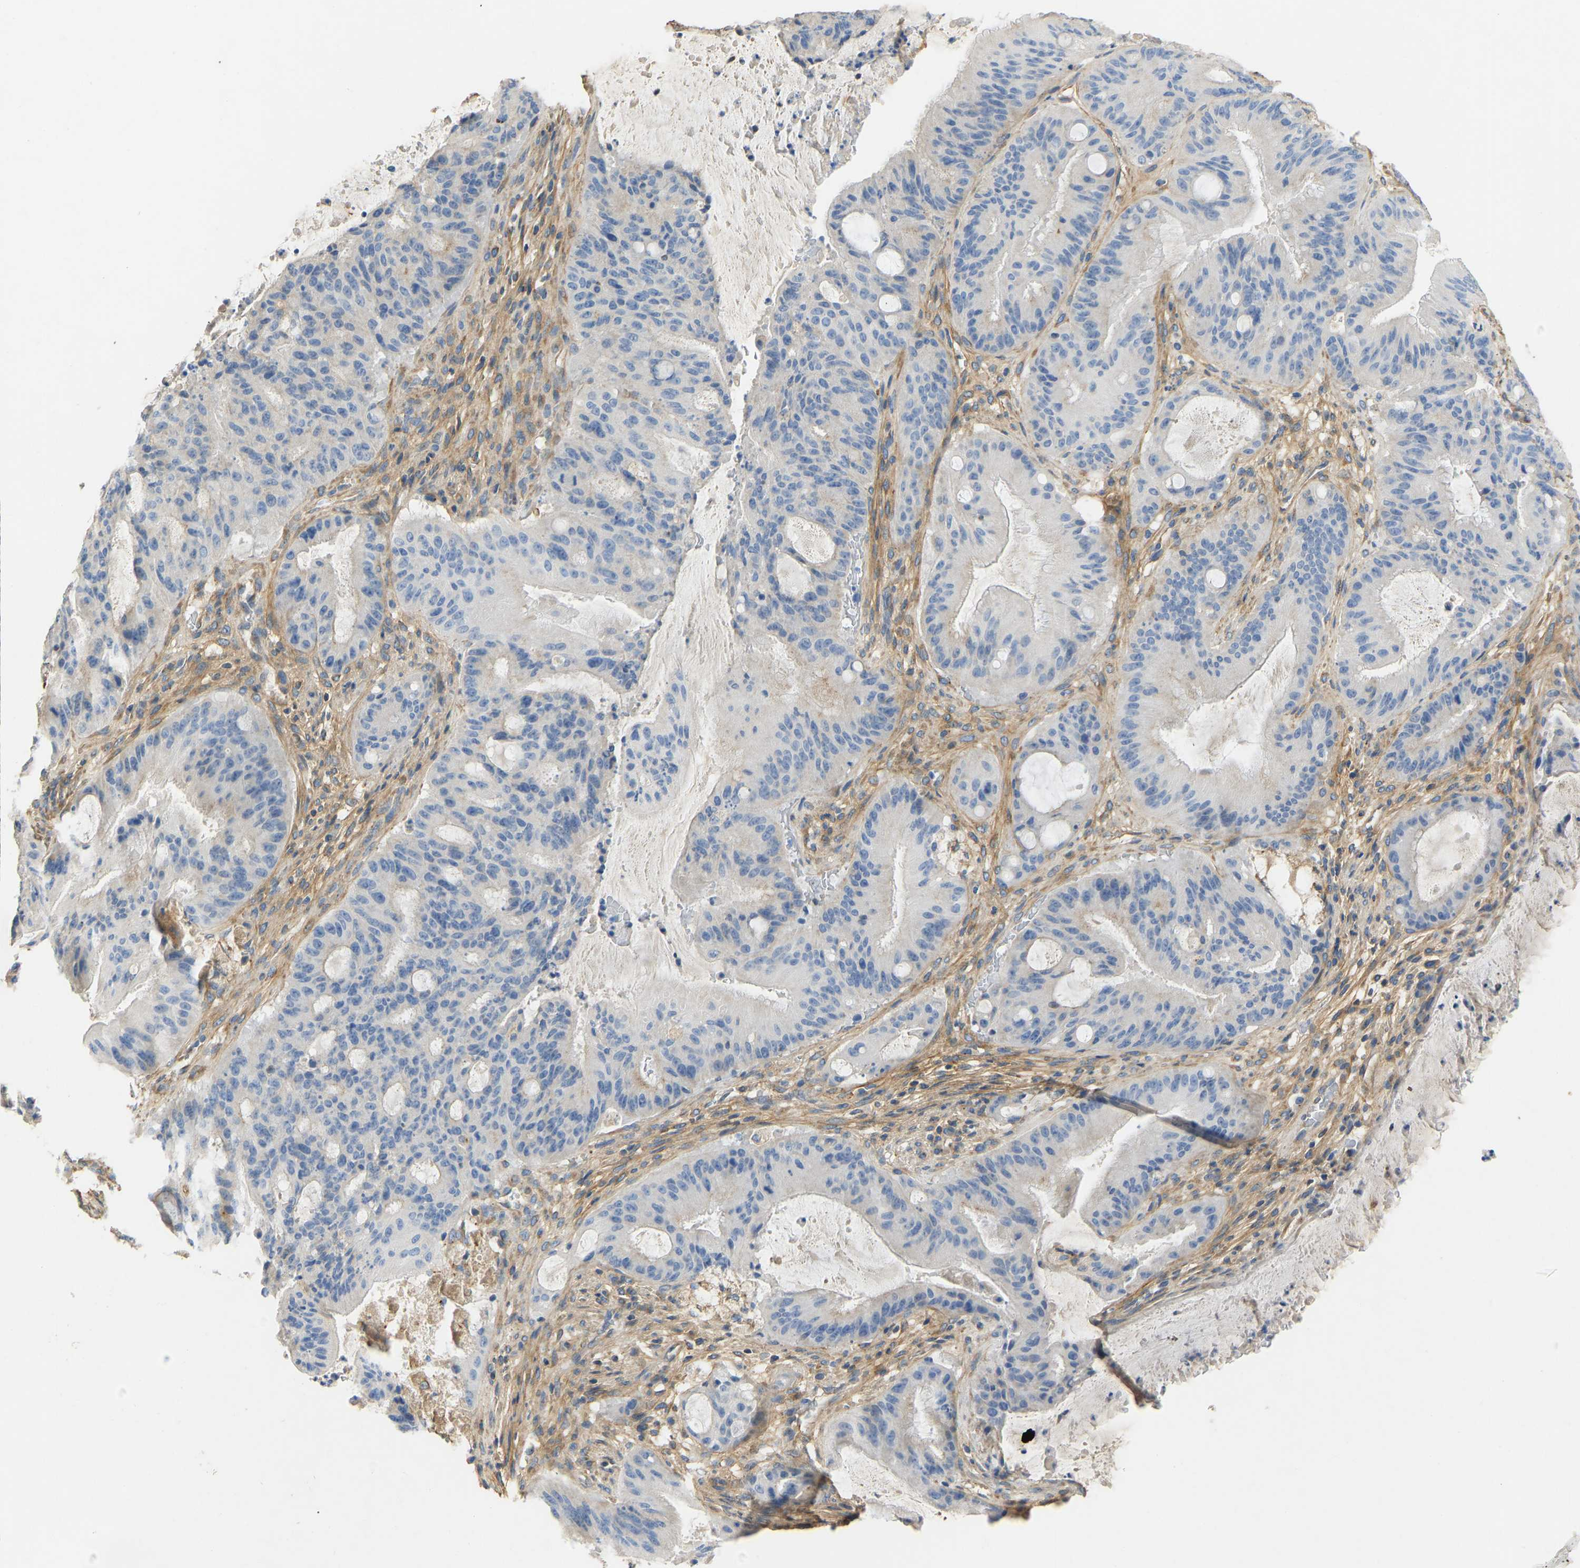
{"staining": {"intensity": "negative", "quantity": "none", "location": "none"}, "tissue": "liver cancer", "cell_type": "Tumor cells", "image_type": "cancer", "snomed": [{"axis": "morphology", "description": "Normal tissue, NOS"}, {"axis": "morphology", "description": "Cholangiocarcinoma"}, {"axis": "topography", "description": "Liver"}, {"axis": "topography", "description": "Peripheral nerve tissue"}], "caption": "A high-resolution photomicrograph shows IHC staining of liver cholangiocarcinoma, which demonstrates no significant expression in tumor cells.", "gene": "TECTA", "patient": {"sex": "female", "age": 73}}